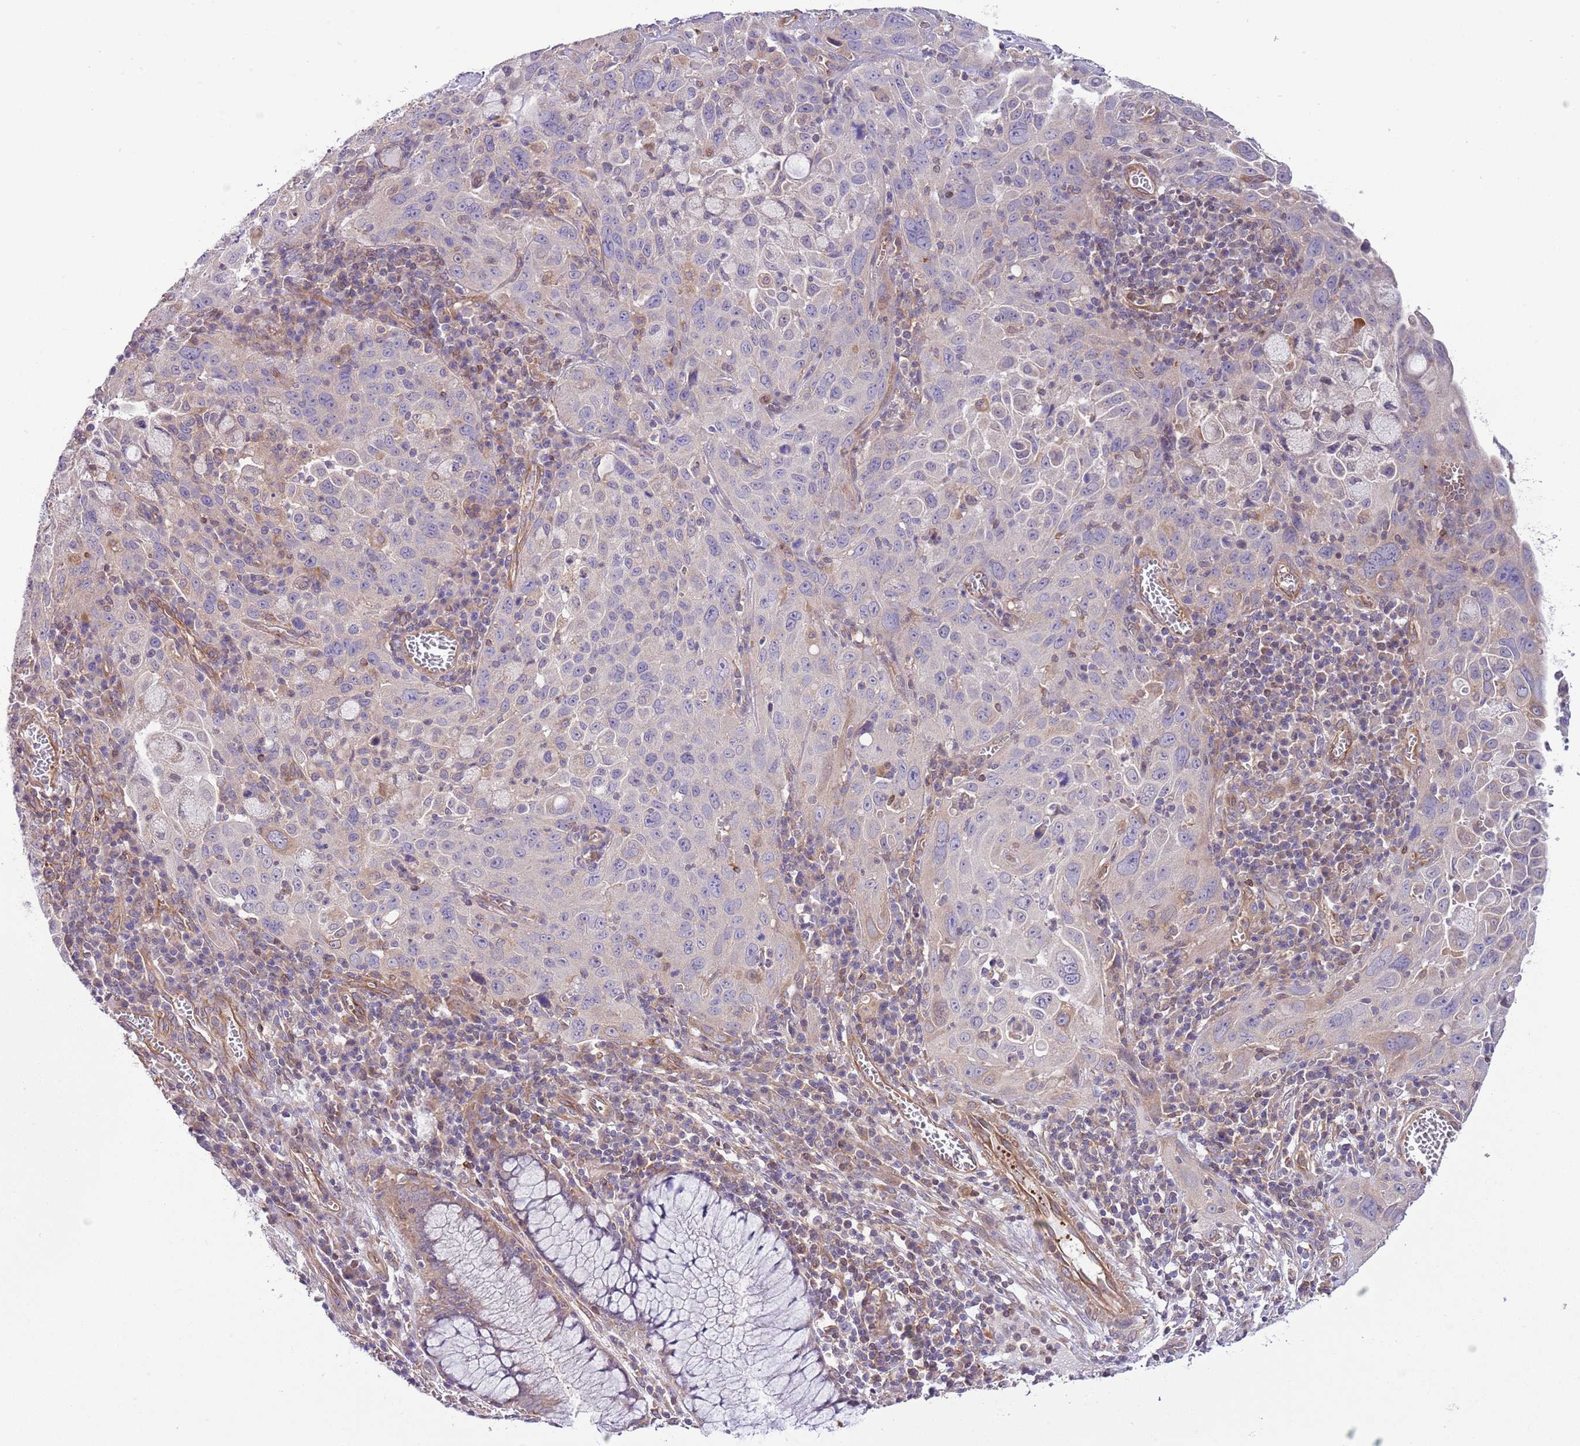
{"staining": {"intensity": "negative", "quantity": "none", "location": "none"}, "tissue": "cervical cancer", "cell_type": "Tumor cells", "image_type": "cancer", "snomed": [{"axis": "morphology", "description": "Squamous cell carcinoma, NOS"}, {"axis": "topography", "description": "Cervix"}], "caption": "The immunohistochemistry micrograph has no significant staining in tumor cells of cervical cancer tissue.", "gene": "LPIN2", "patient": {"sex": "female", "age": 42}}